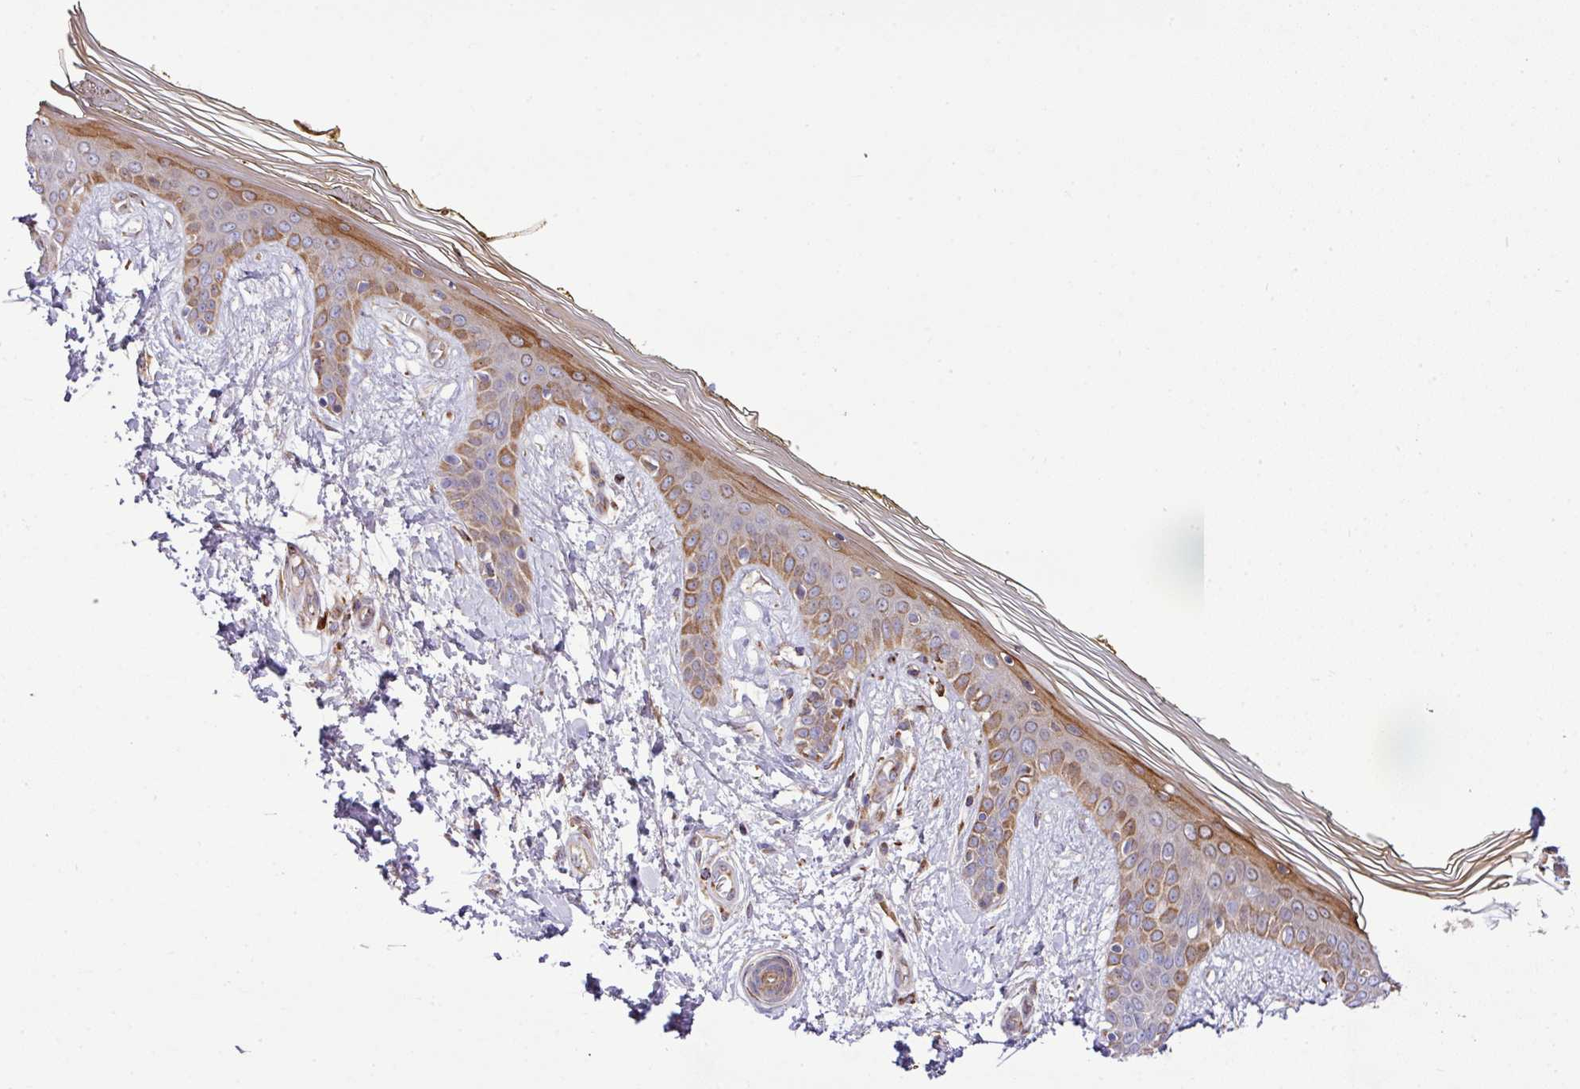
{"staining": {"intensity": "strong", "quantity": ">75%", "location": "cytoplasmic/membranous"}, "tissue": "skin", "cell_type": "Fibroblasts", "image_type": "normal", "snomed": [{"axis": "morphology", "description": "Normal tissue, NOS"}, {"axis": "topography", "description": "Skin"}], "caption": "Skin stained with IHC demonstrates strong cytoplasmic/membranous staining in about >75% of fibroblasts. (Stains: DAB (3,3'-diaminobenzidine) in brown, nuclei in blue, Microscopy: brightfield microscopy at high magnification).", "gene": "ZNF569", "patient": {"sex": "female", "age": 34}}